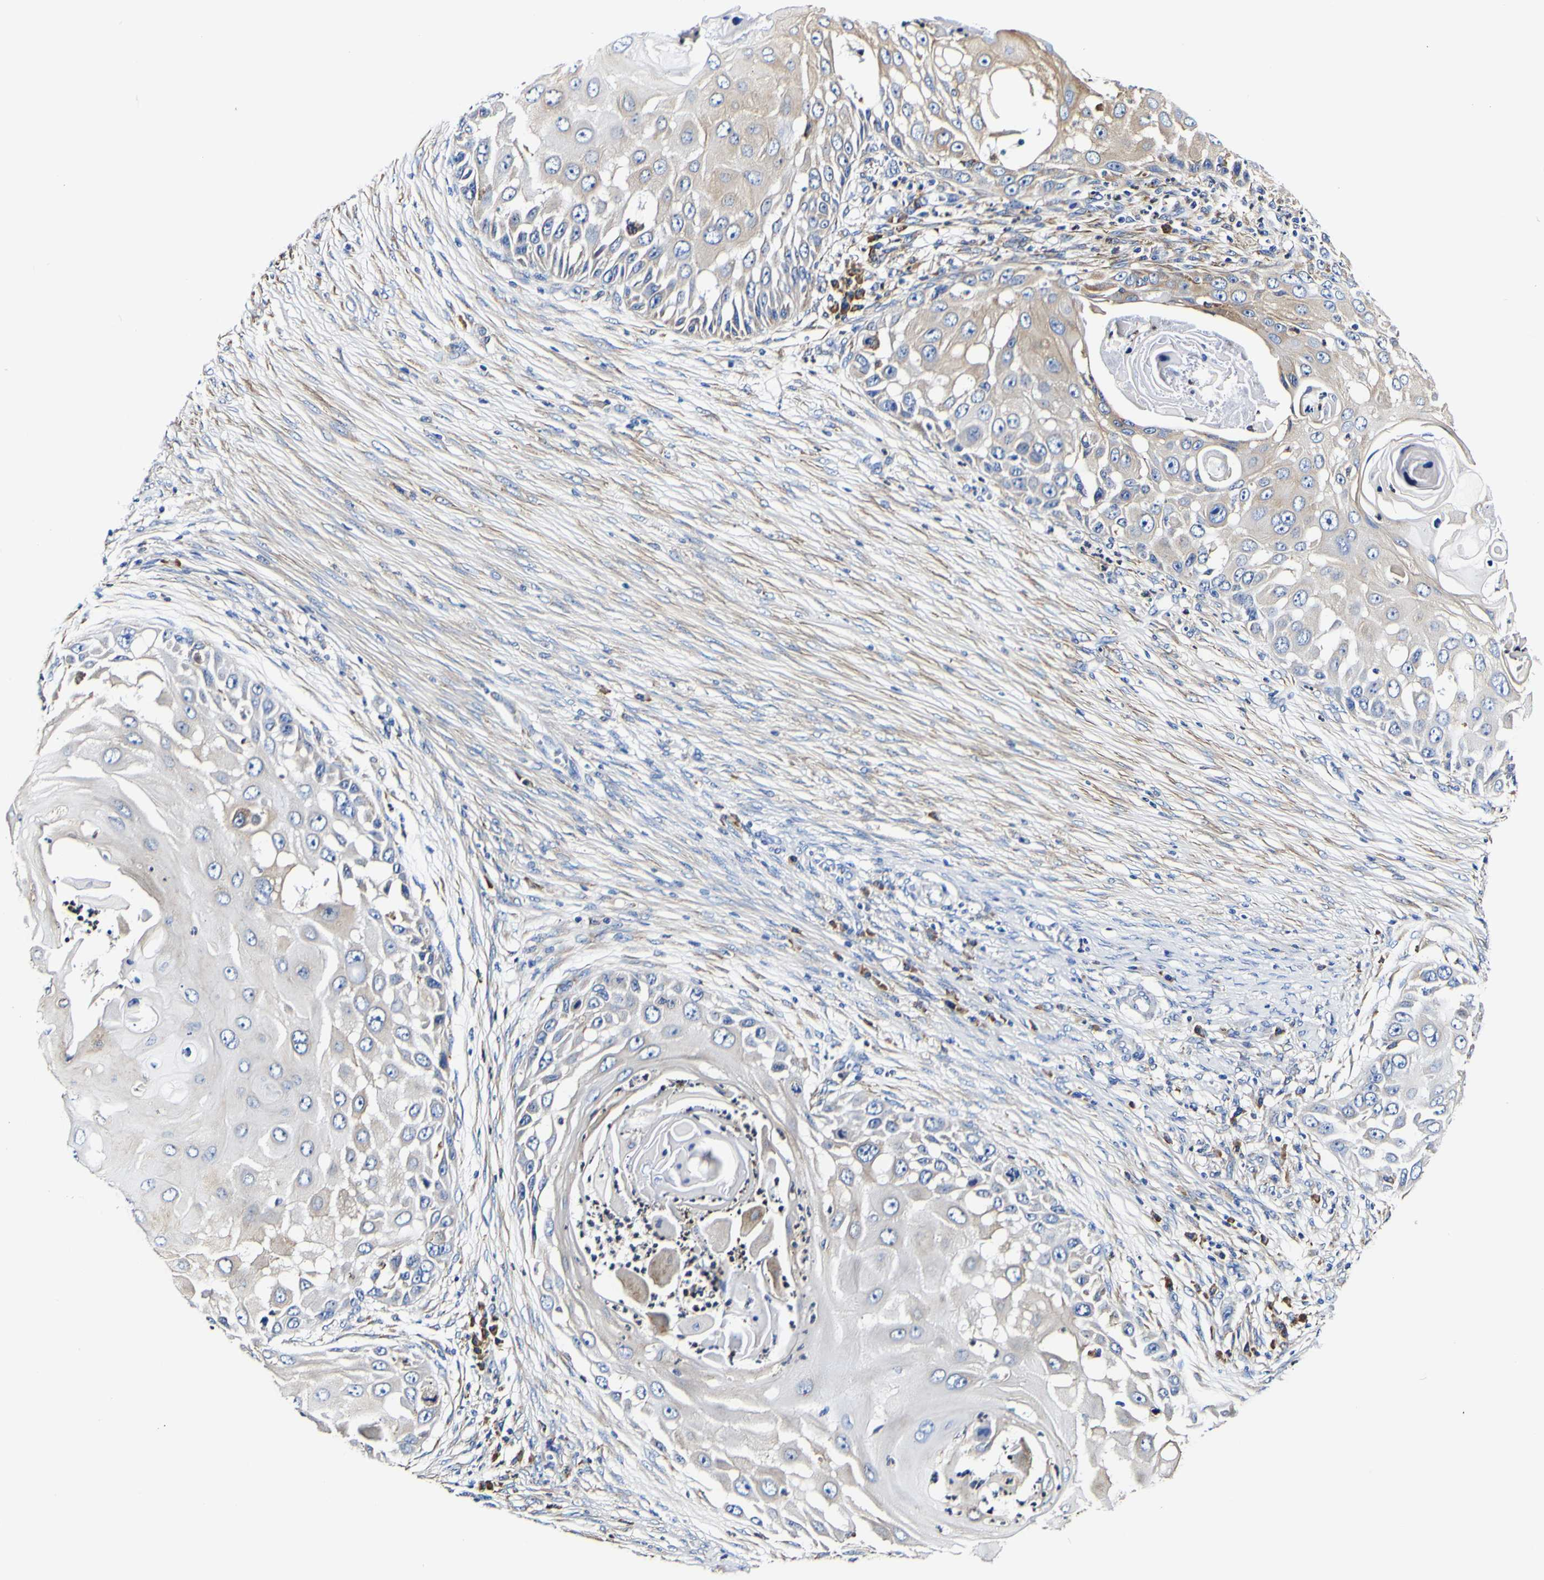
{"staining": {"intensity": "weak", "quantity": "<25%", "location": "cytoplasmic/membranous"}, "tissue": "skin cancer", "cell_type": "Tumor cells", "image_type": "cancer", "snomed": [{"axis": "morphology", "description": "Squamous cell carcinoma, NOS"}, {"axis": "topography", "description": "Skin"}], "caption": "Tumor cells are negative for brown protein staining in skin squamous cell carcinoma.", "gene": "P4HB", "patient": {"sex": "female", "age": 44}}